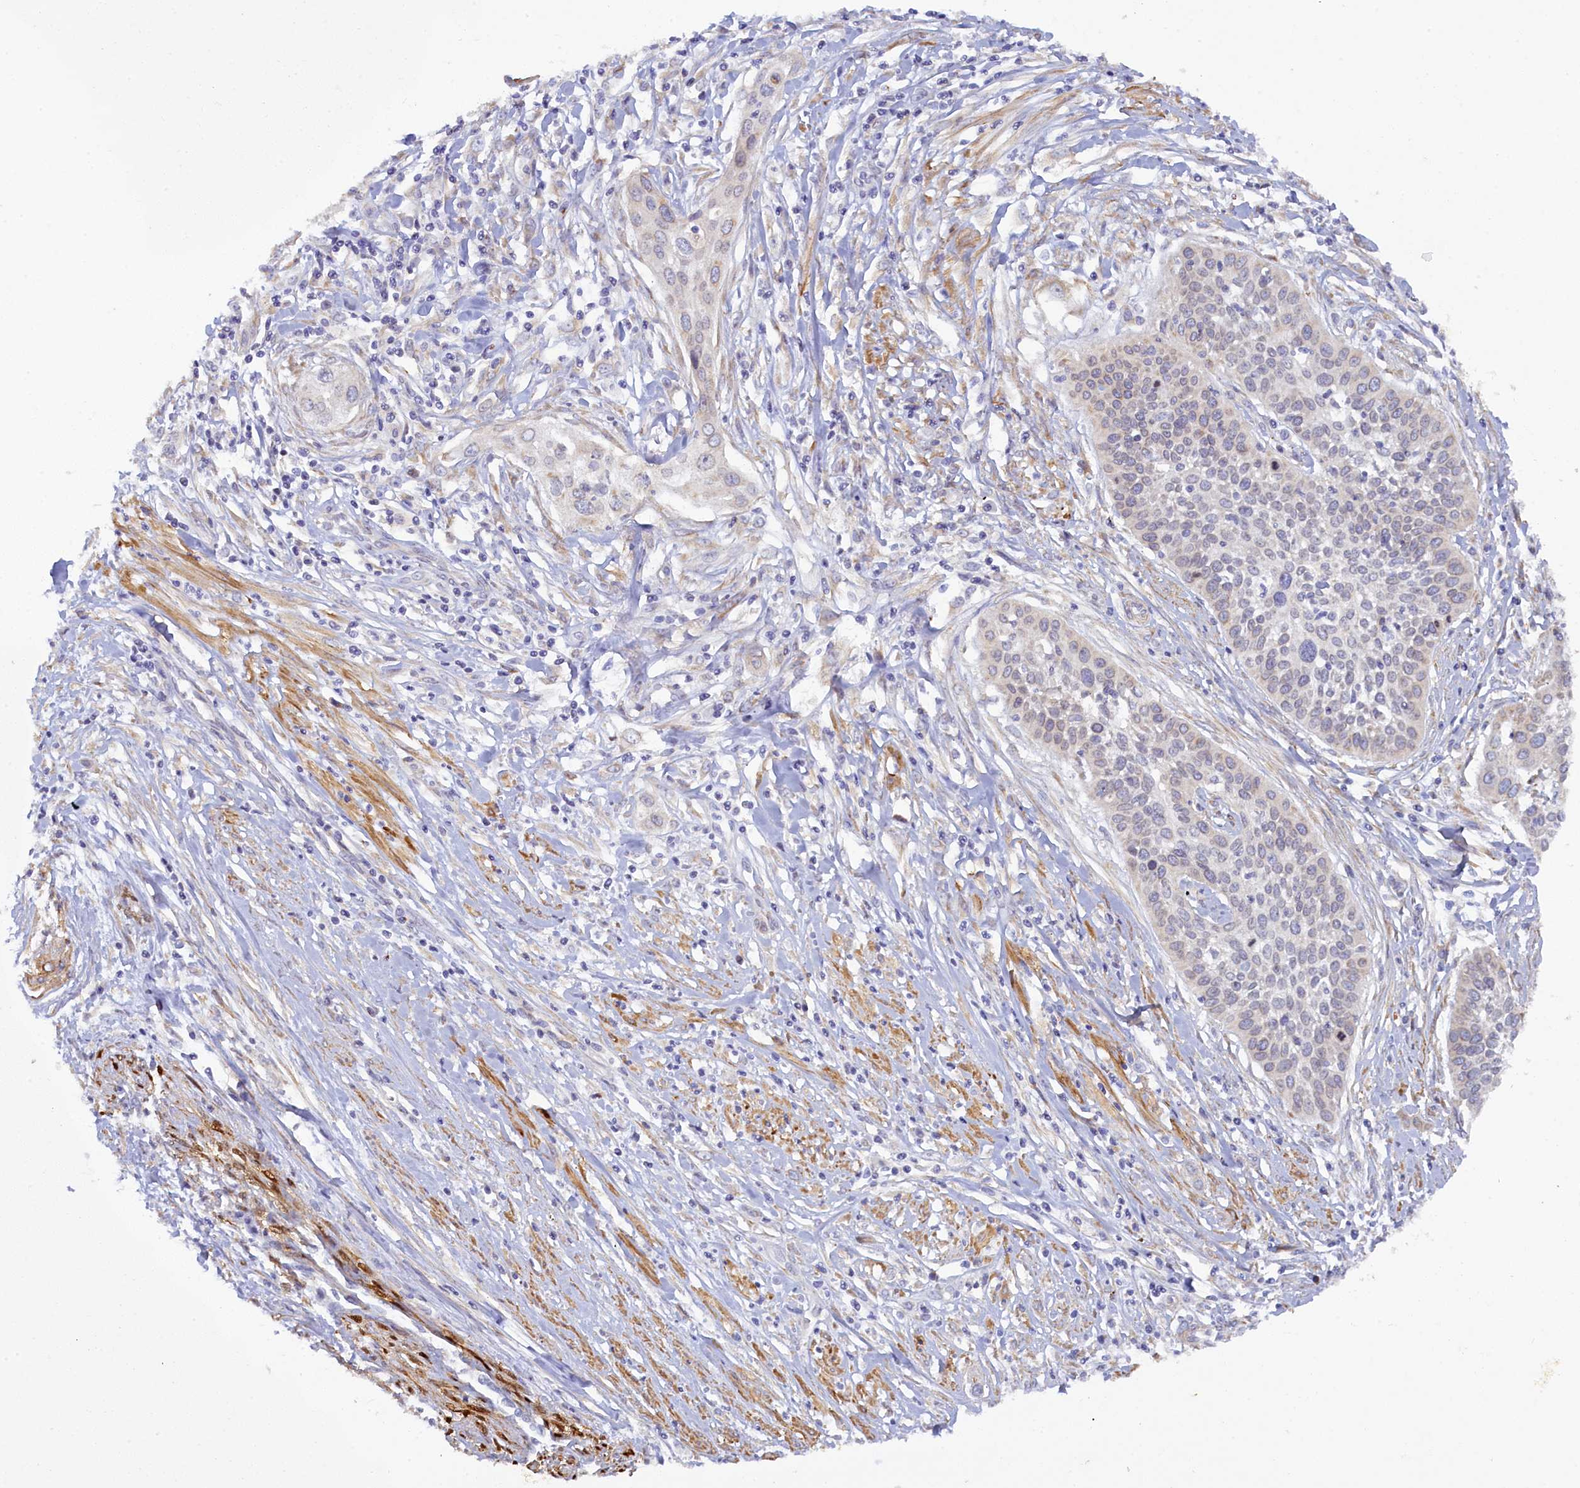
{"staining": {"intensity": "weak", "quantity": "<25%", "location": "cytoplasmic/membranous"}, "tissue": "cervical cancer", "cell_type": "Tumor cells", "image_type": "cancer", "snomed": [{"axis": "morphology", "description": "Squamous cell carcinoma, NOS"}, {"axis": "topography", "description": "Cervix"}], "caption": "Tumor cells are negative for brown protein staining in squamous cell carcinoma (cervical).", "gene": "POGLUT3", "patient": {"sex": "female", "age": 34}}